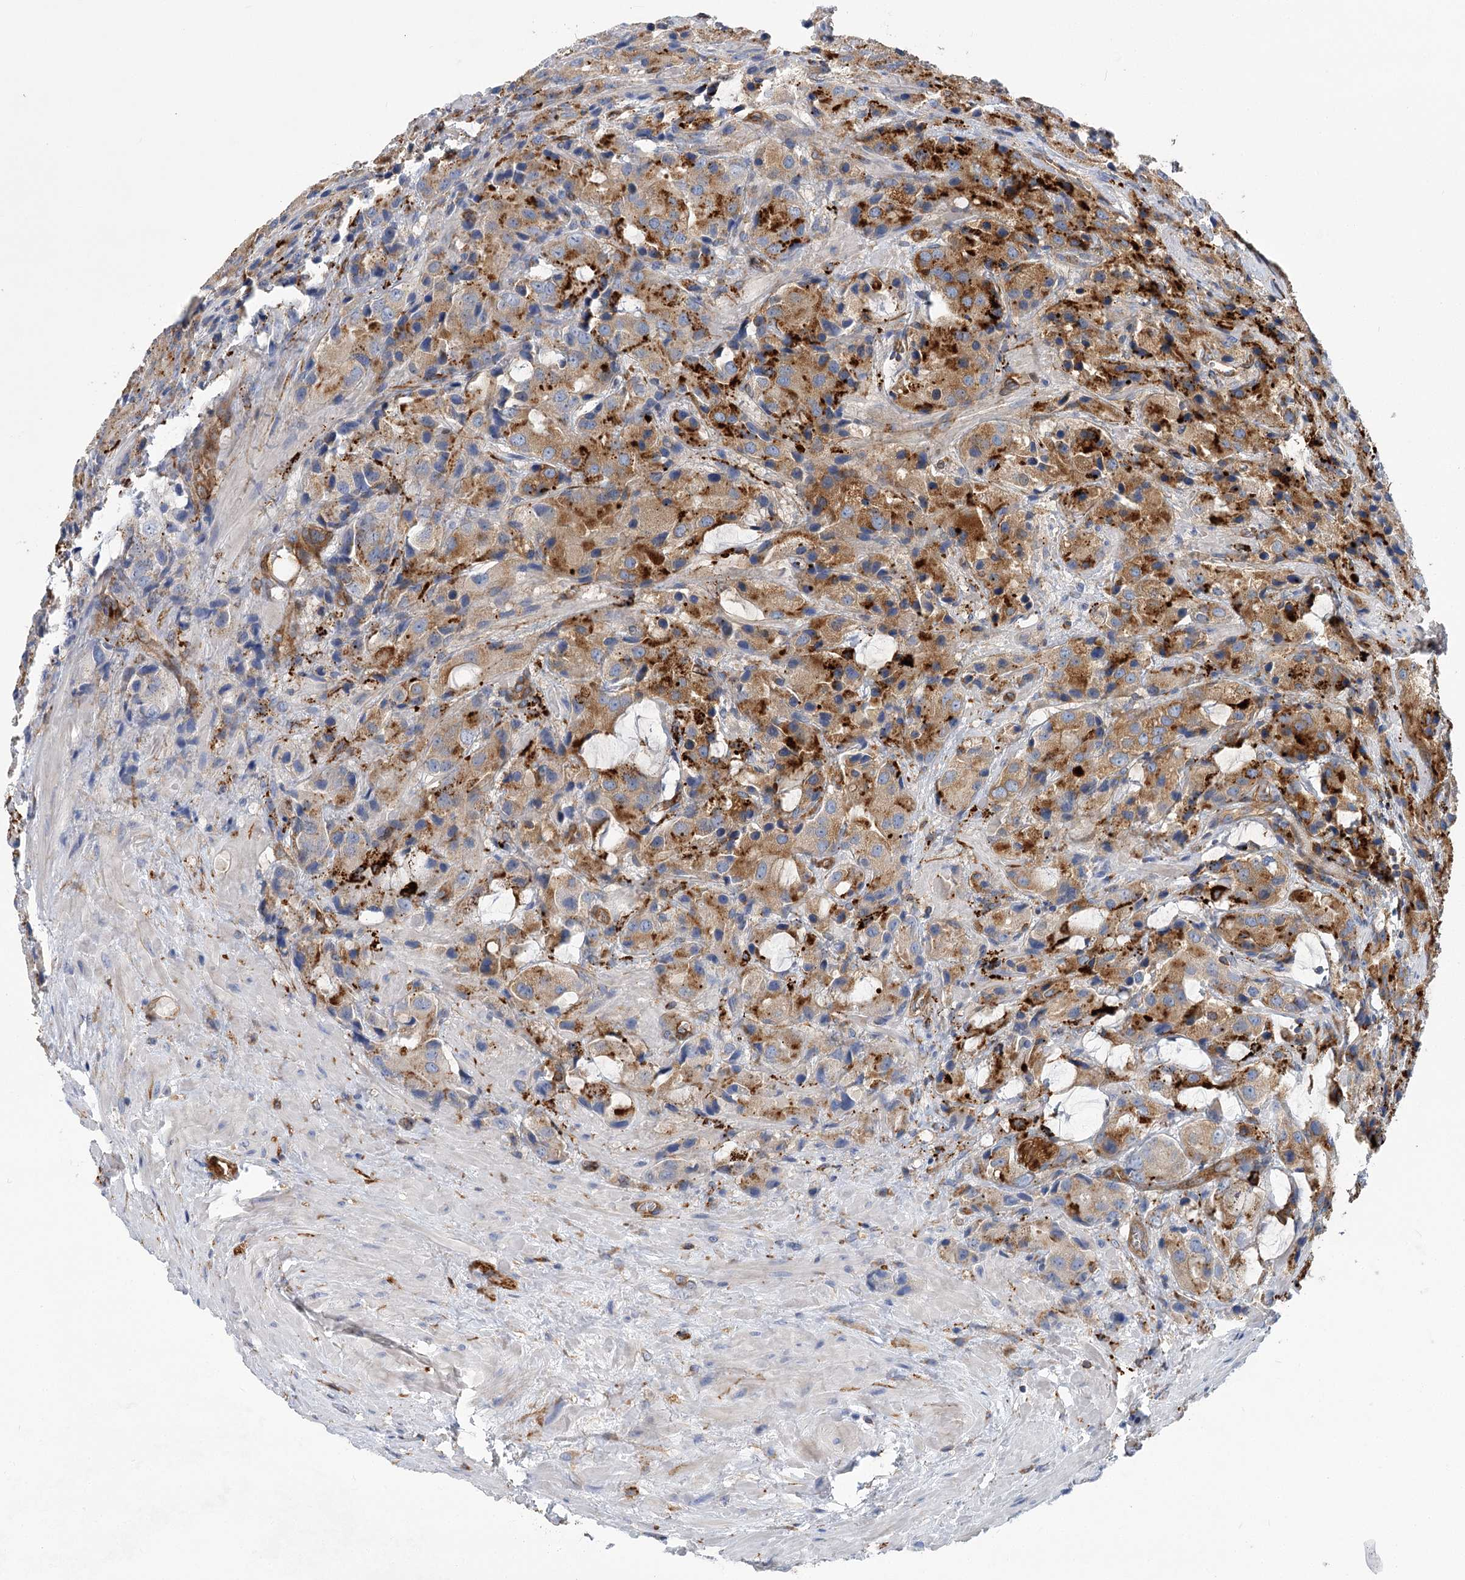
{"staining": {"intensity": "moderate", "quantity": ">75%", "location": "cytoplasmic/membranous"}, "tissue": "prostate cancer", "cell_type": "Tumor cells", "image_type": "cancer", "snomed": [{"axis": "morphology", "description": "Adenocarcinoma, High grade"}, {"axis": "topography", "description": "Prostate"}], "caption": "A brown stain shows moderate cytoplasmic/membranous expression of a protein in prostate high-grade adenocarcinoma tumor cells. (brown staining indicates protein expression, while blue staining denotes nuclei).", "gene": "GUSB", "patient": {"sex": "male", "age": 70}}